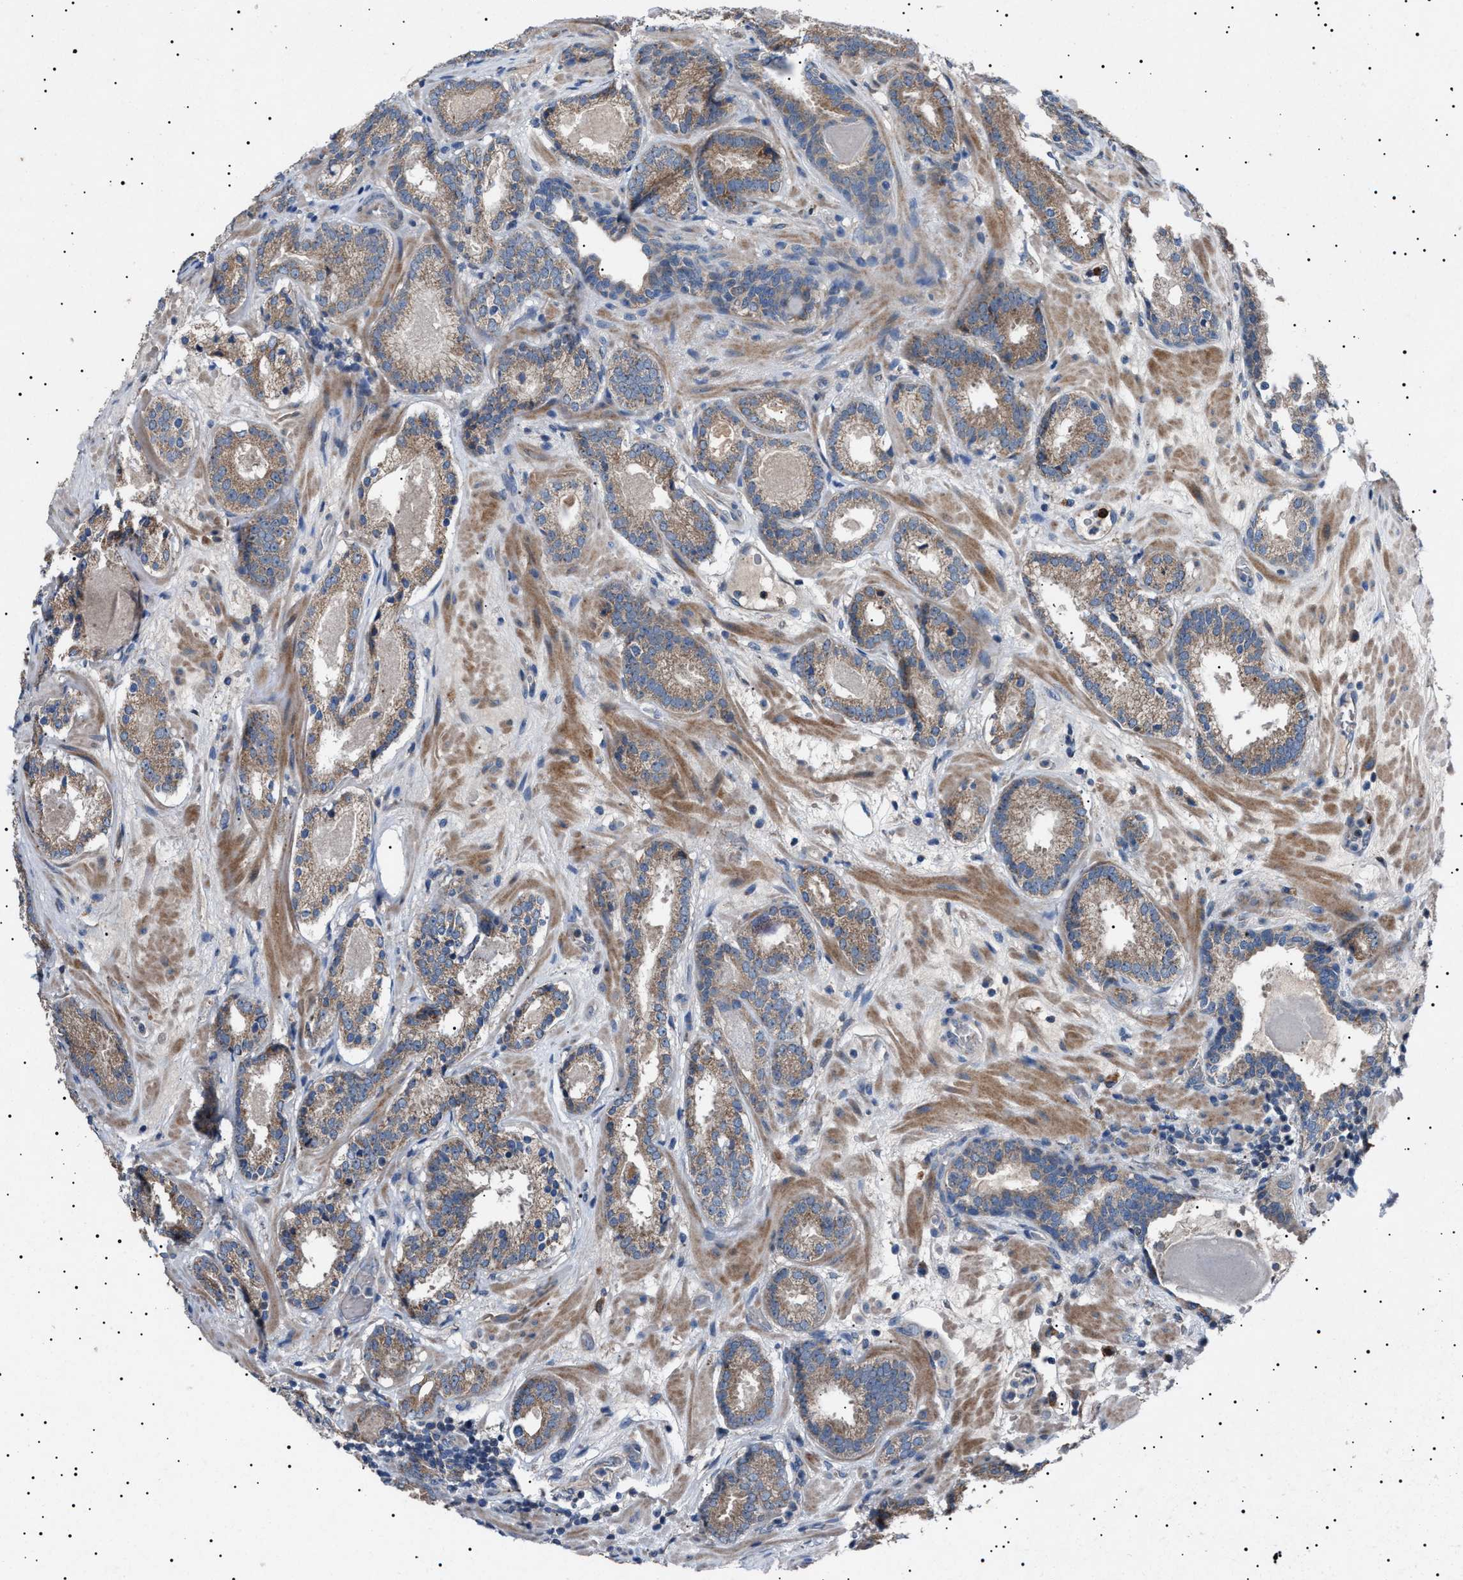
{"staining": {"intensity": "weak", "quantity": ">75%", "location": "cytoplasmic/membranous"}, "tissue": "prostate cancer", "cell_type": "Tumor cells", "image_type": "cancer", "snomed": [{"axis": "morphology", "description": "Adenocarcinoma, Low grade"}, {"axis": "topography", "description": "Prostate"}], "caption": "An image showing weak cytoplasmic/membranous positivity in about >75% of tumor cells in prostate cancer (adenocarcinoma (low-grade)), as visualized by brown immunohistochemical staining.", "gene": "PTRH1", "patient": {"sex": "male", "age": 69}}